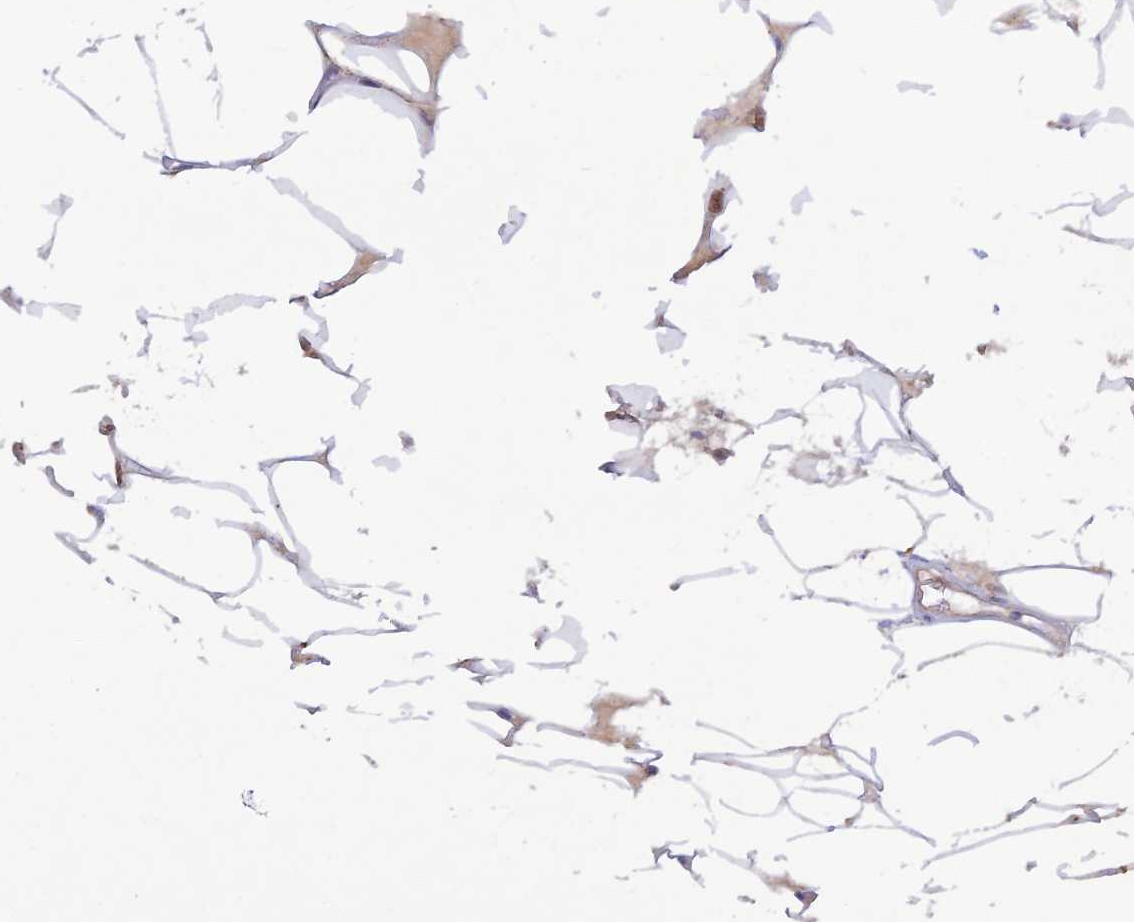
{"staining": {"intensity": "weak", "quantity": ">75%", "location": "cytoplasmic/membranous,nuclear"}, "tissue": "breast cancer", "cell_type": "Tumor cells", "image_type": "cancer", "snomed": [{"axis": "morphology", "description": "Lobular carcinoma"}, {"axis": "topography", "description": "Breast"}], "caption": "Breast cancer (lobular carcinoma) stained with DAB immunohistochemistry exhibits low levels of weak cytoplasmic/membranous and nuclear staining in approximately >75% of tumor cells. The staining is performed using DAB brown chromogen to label protein expression. The nuclei are counter-stained blue using hematoxylin.", "gene": "FASTKD5", "patient": {"sex": "female", "age": 59}}